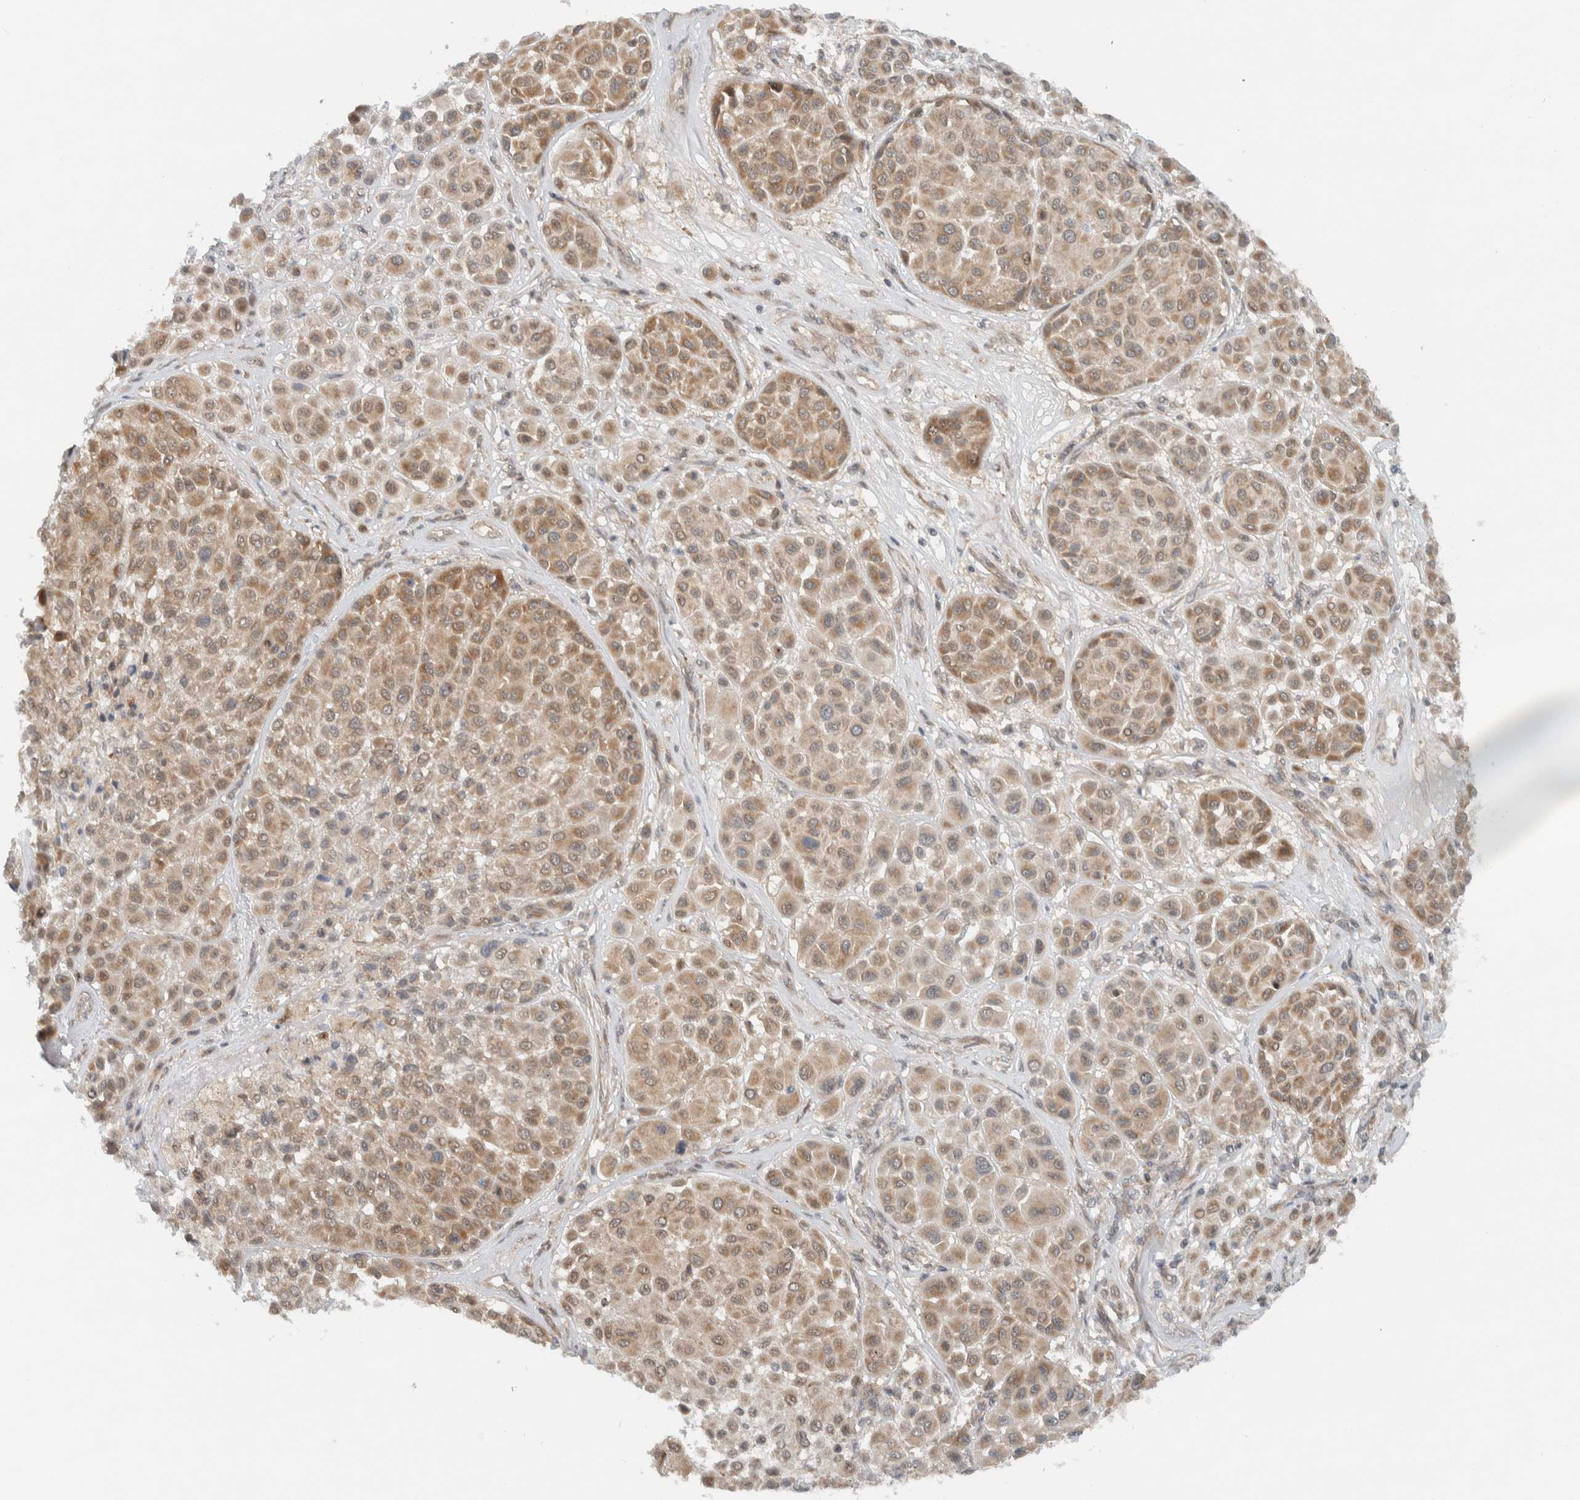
{"staining": {"intensity": "weak", "quantity": ">75%", "location": "cytoplasmic/membranous"}, "tissue": "melanoma", "cell_type": "Tumor cells", "image_type": "cancer", "snomed": [{"axis": "morphology", "description": "Malignant melanoma, Metastatic site"}, {"axis": "topography", "description": "Soft tissue"}], "caption": "Immunohistochemical staining of malignant melanoma (metastatic site) shows low levels of weak cytoplasmic/membranous protein expression in about >75% of tumor cells. The protein of interest is stained brown, and the nuclei are stained in blue (DAB IHC with brightfield microscopy, high magnification).", "gene": "KLHL6", "patient": {"sex": "male", "age": 41}}